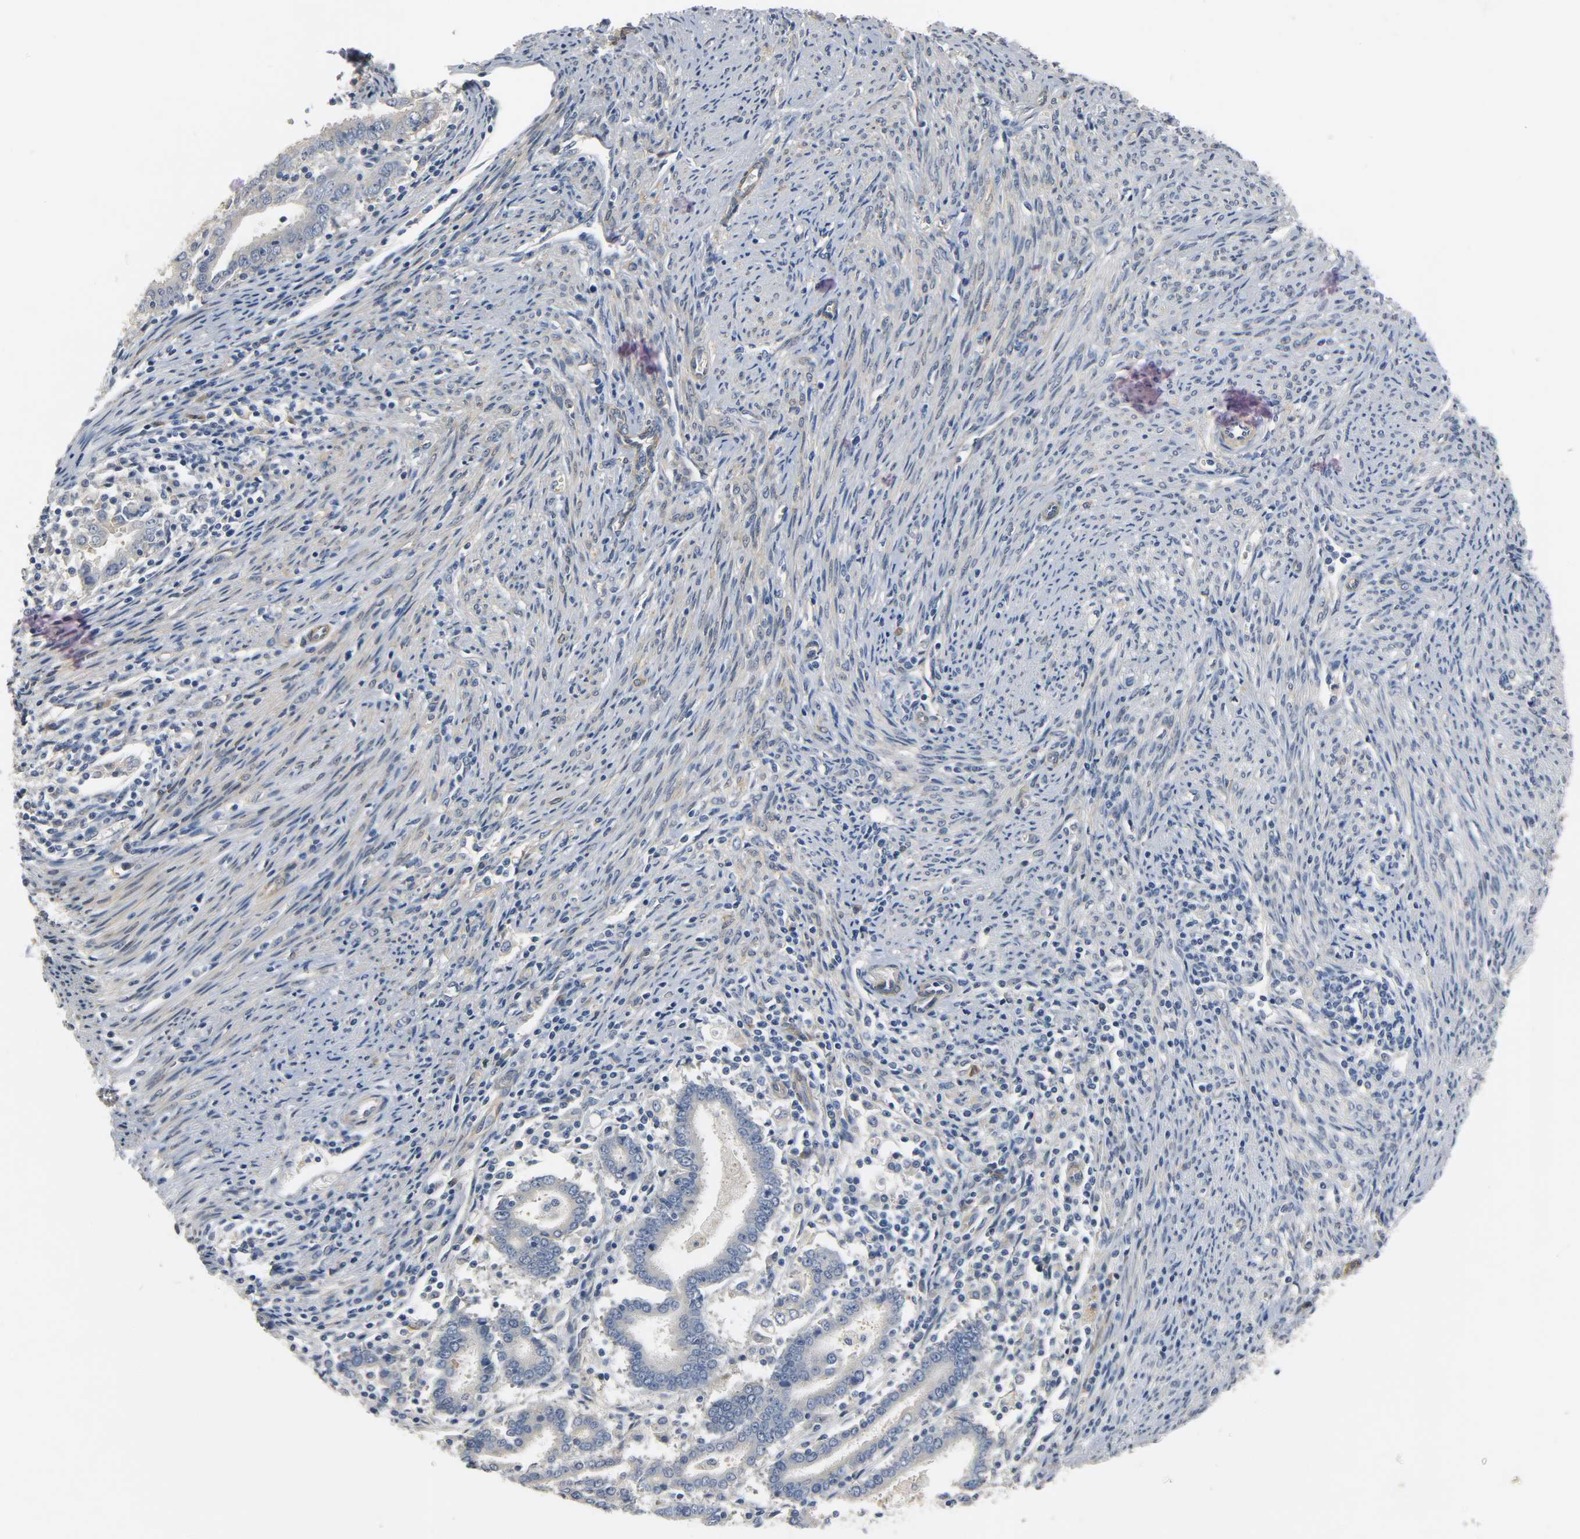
{"staining": {"intensity": "moderate", "quantity": ">75%", "location": "cytoplasmic/membranous"}, "tissue": "endometrial cancer", "cell_type": "Tumor cells", "image_type": "cancer", "snomed": [{"axis": "morphology", "description": "Adenocarcinoma, NOS"}, {"axis": "topography", "description": "Uterus"}], "caption": "DAB immunohistochemical staining of endometrial adenocarcinoma reveals moderate cytoplasmic/membranous protein positivity in approximately >75% of tumor cells. (DAB (3,3'-diaminobenzidine) = brown stain, brightfield microscopy at high magnification).", "gene": "ARPC1A", "patient": {"sex": "female", "age": 83}}